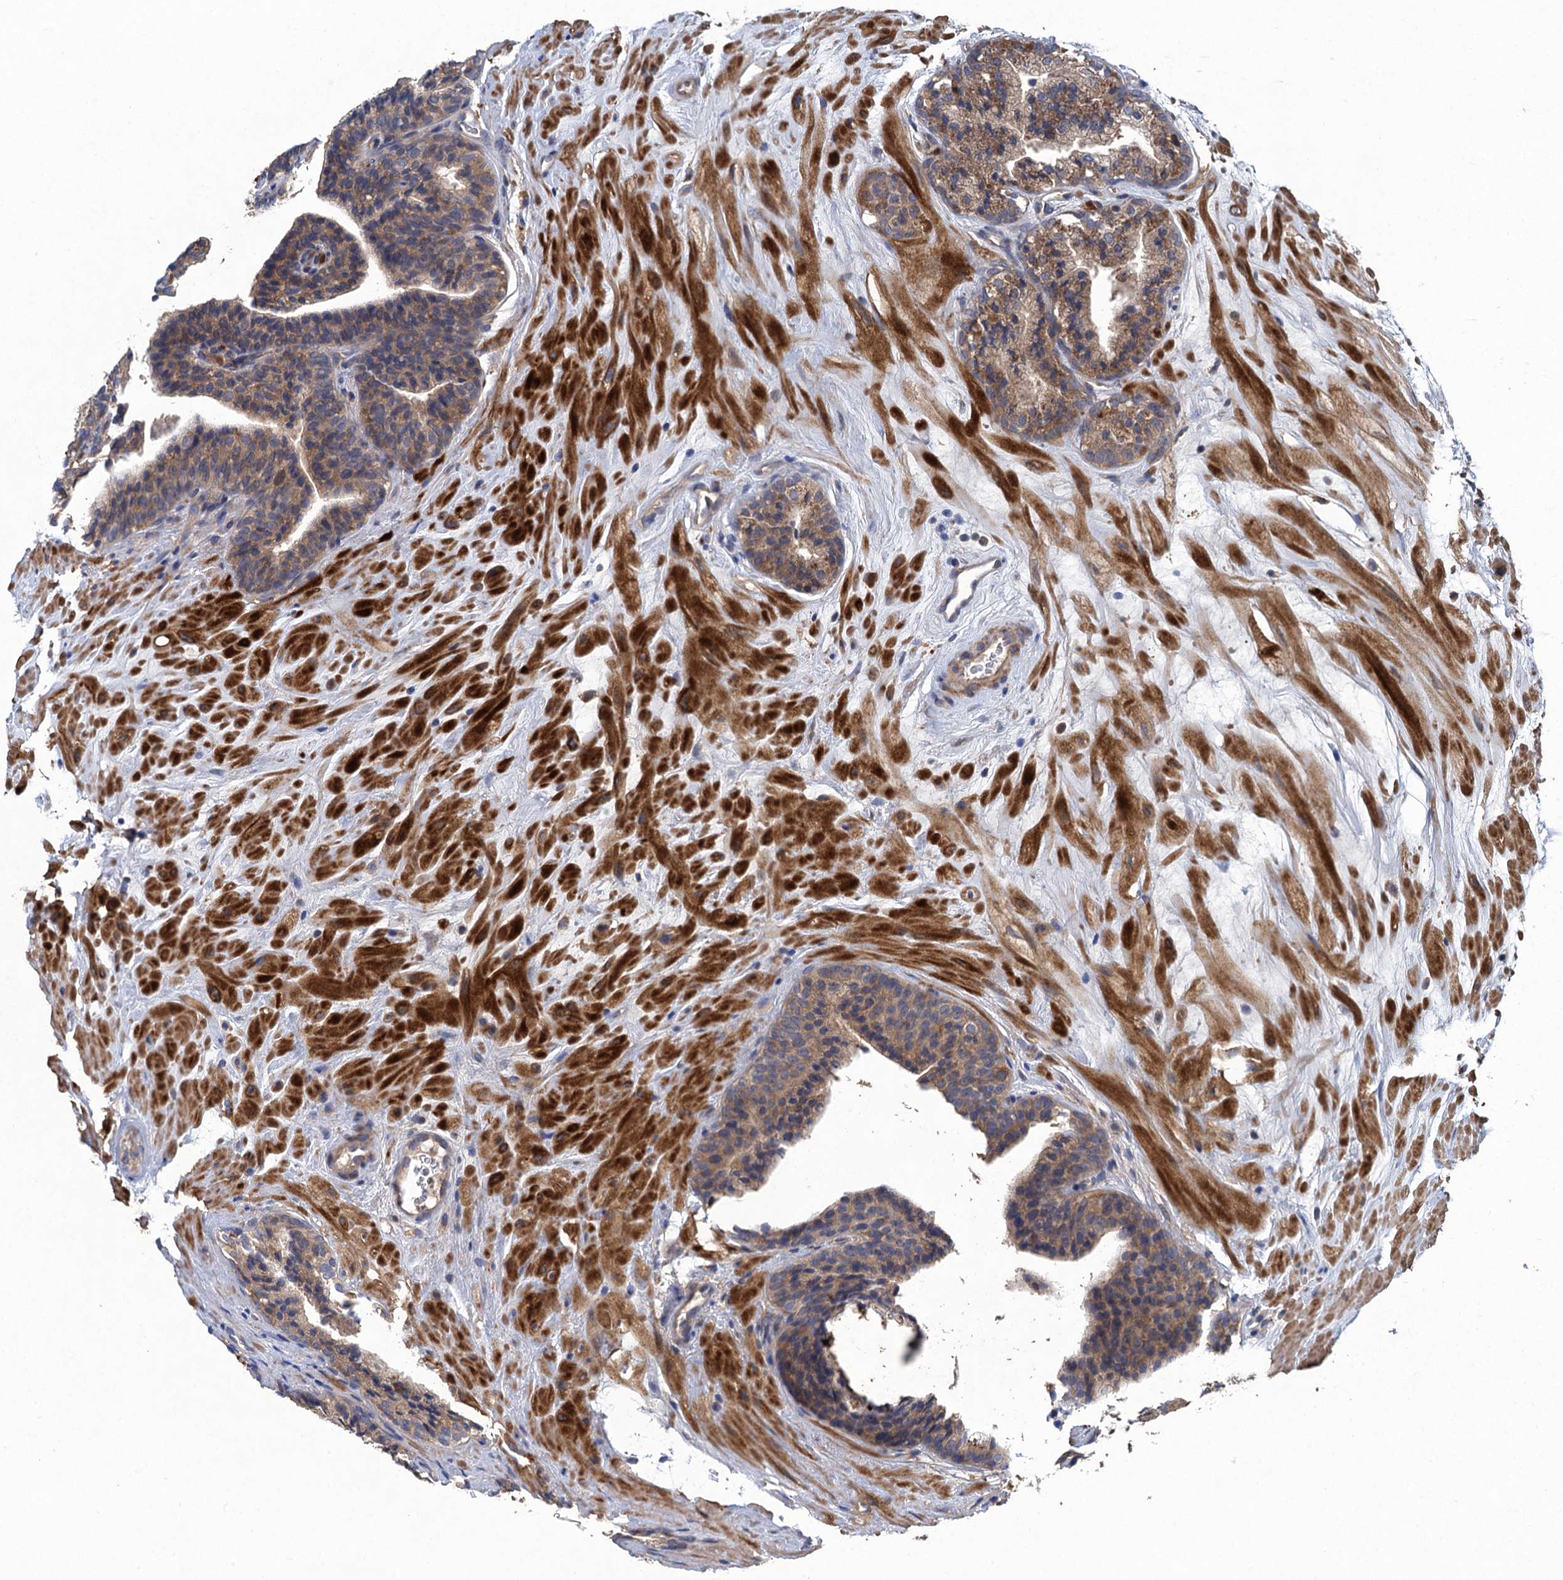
{"staining": {"intensity": "weak", "quantity": ">75%", "location": "cytoplasmic/membranous"}, "tissue": "prostate cancer", "cell_type": "Tumor cells", "image_type": "cancer", "snomed": [{"axis": "morphology", "description": "Adenocarcinoma, High grade"}, {"axis": "topography", "description": "Prostate"}], "caption": "Human prostate adenocarcinoma (high-grade) stained with a protein marker displays weak staining in tumor cells.", "gene": "CNTN5", "patient": {"sex": "male", "age": 56}}